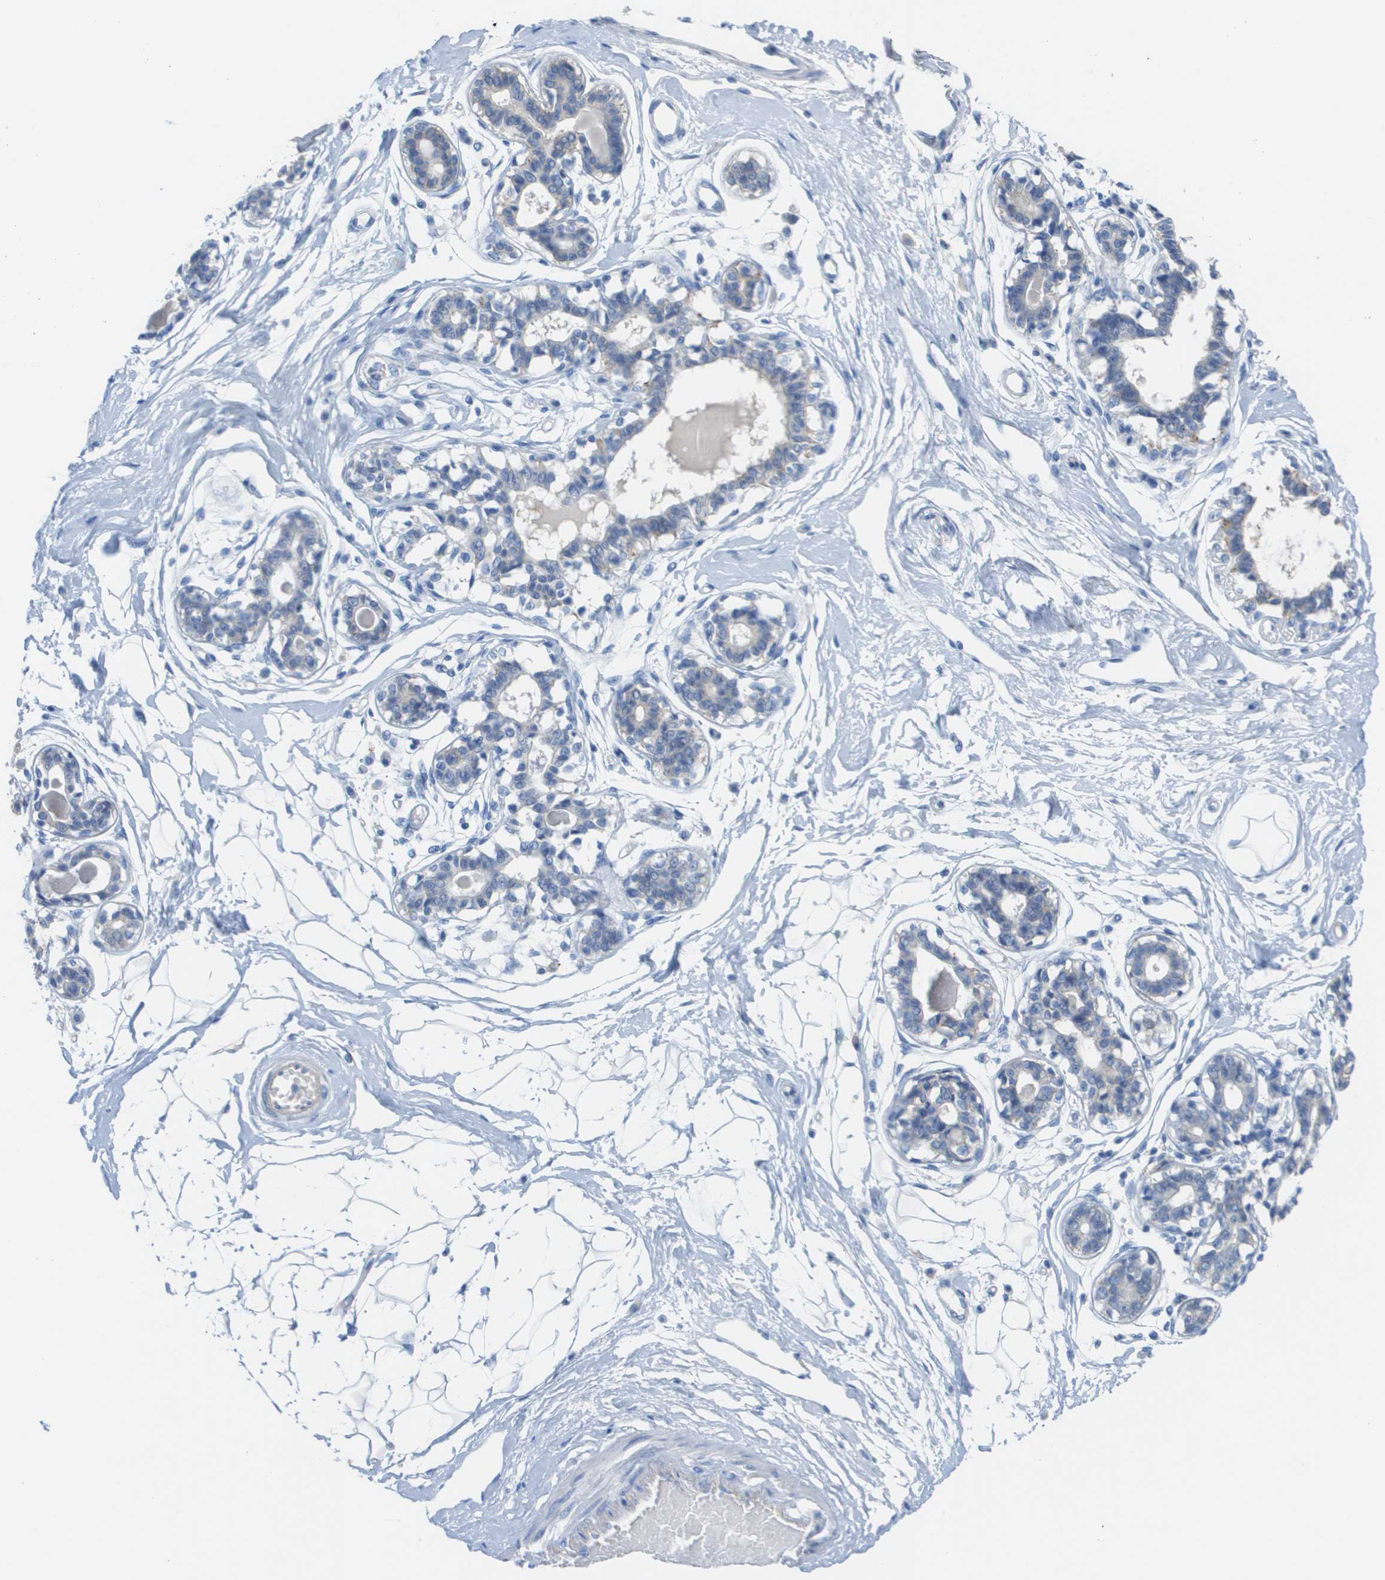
{"staining": {"intensity": "negative", "quantity": "none", "location": "none"}, "tissue": "breast", "cell_type": "Adipocytes", "image_type": "normal", "snomed": [{"axis": "morphology", "description": "Normal tissue, NOS"}, {"axis": "topography", "description": "Breast"}], "caption": "Breast stained for a protein using IHC demonstrates no staining adipocytes.", "gene": "CD46", "patient": {"sex": "female", "age": 45}}